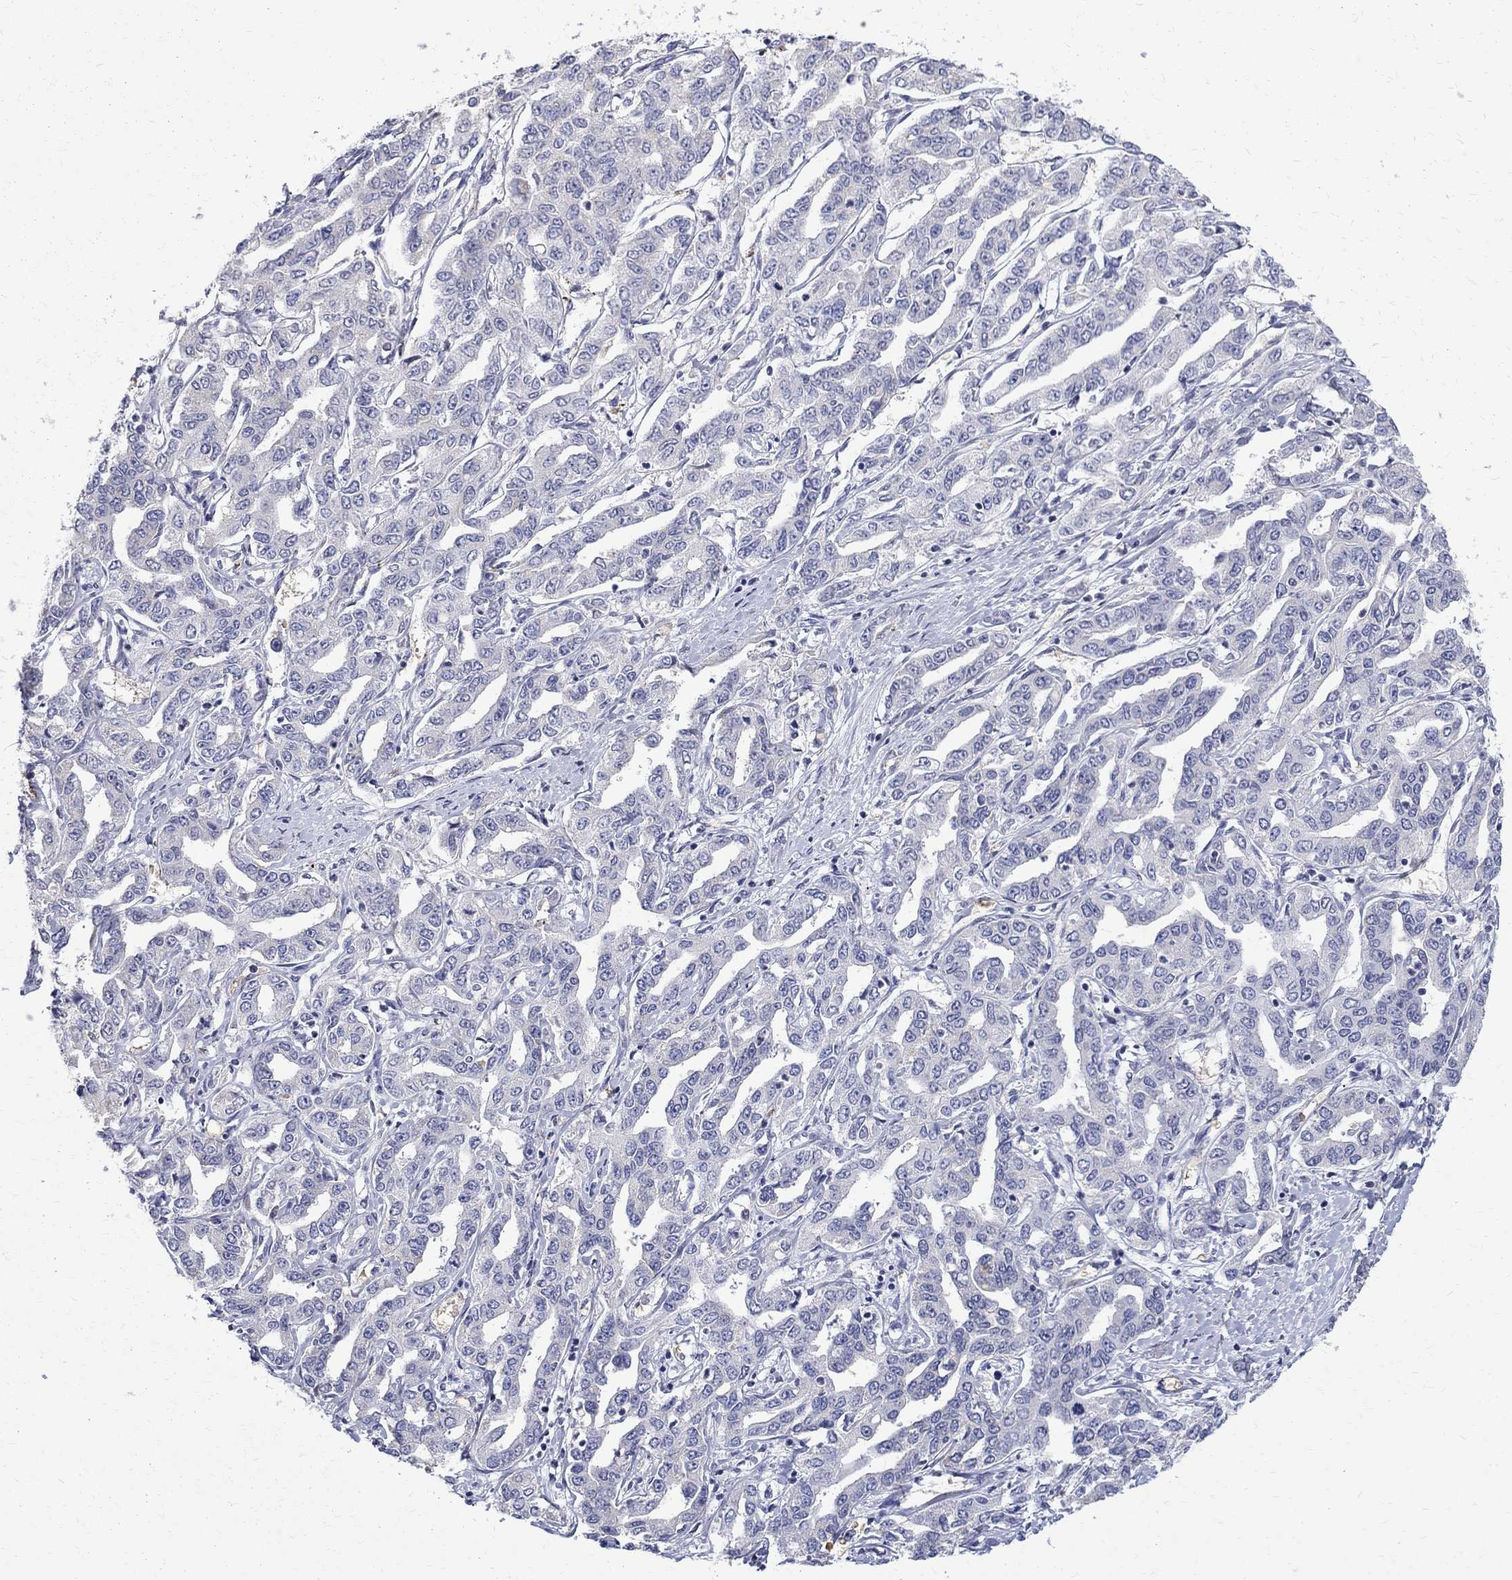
{"staining": {"intensity": "negative", "quantity": "none", "location": "none"}, "tissue": "liver cancer", "cell_type": "Tumor cells", "image_type": "cancer", "snomed": [{"axis": "morphology", "description": "Cholangiocarcinoma"}, {"axis": "topography", "description": "Liver"}], "caption": "There is no significant staining in tumor cells of liver cholangiocarcinoma.", "gene": "AGER", "patient": {"sex": "male", "age": 59}}